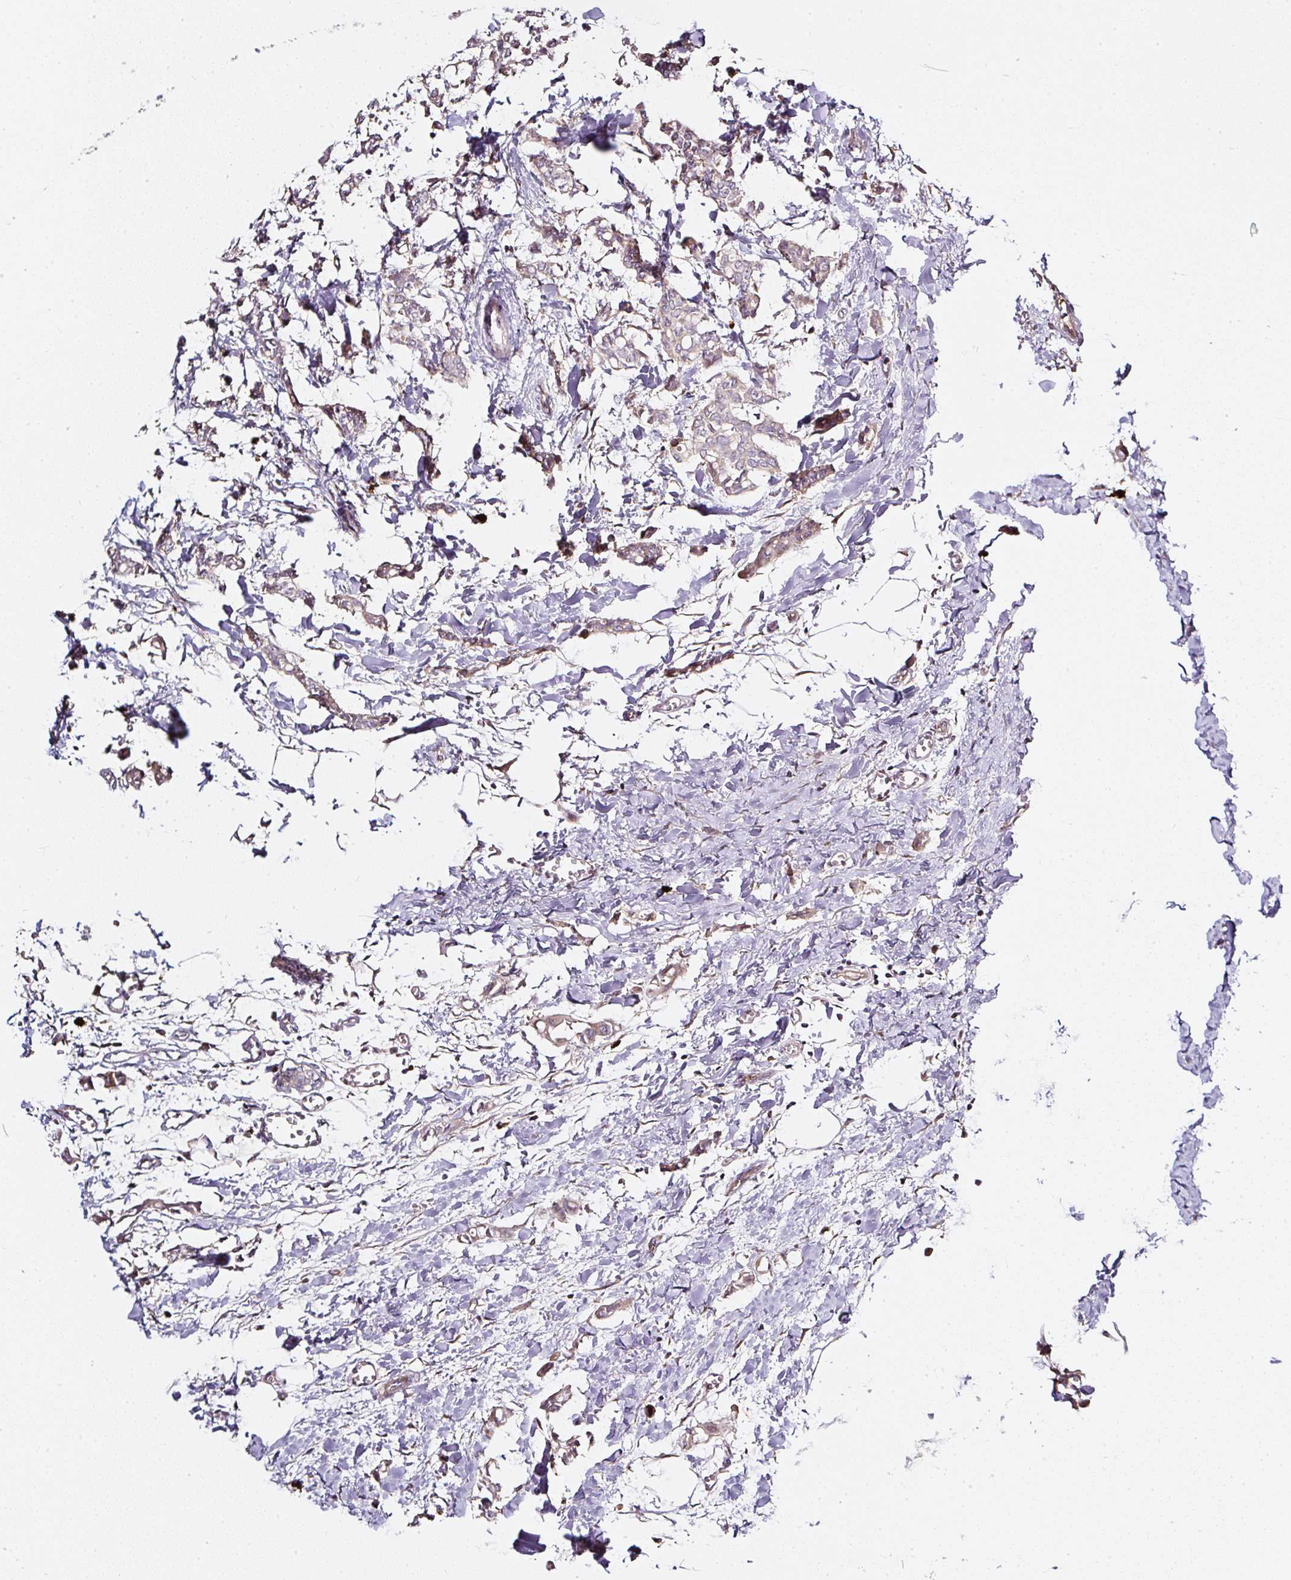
{"staining": {"intensity": "weak", "quantity": ">75%", "location": "cytoplasmic/membranous"}, "tissue": "breast cancer", "cell_type": "Tumor cells", "image_type": "cancer", "snomed": [{"axis": "morphology", "description": "Duct carcinoma"}, {"axis": "topography", "description": "Breast"}], "caption": "Breast intraductal carcinoma was stained to show a protein in brown. There is low levels of weak cytoplasmic/membranous staining in approximately >75% of tumor cells.", "gene": "MLX", "patient": {"sex": "female", "age": 41}}